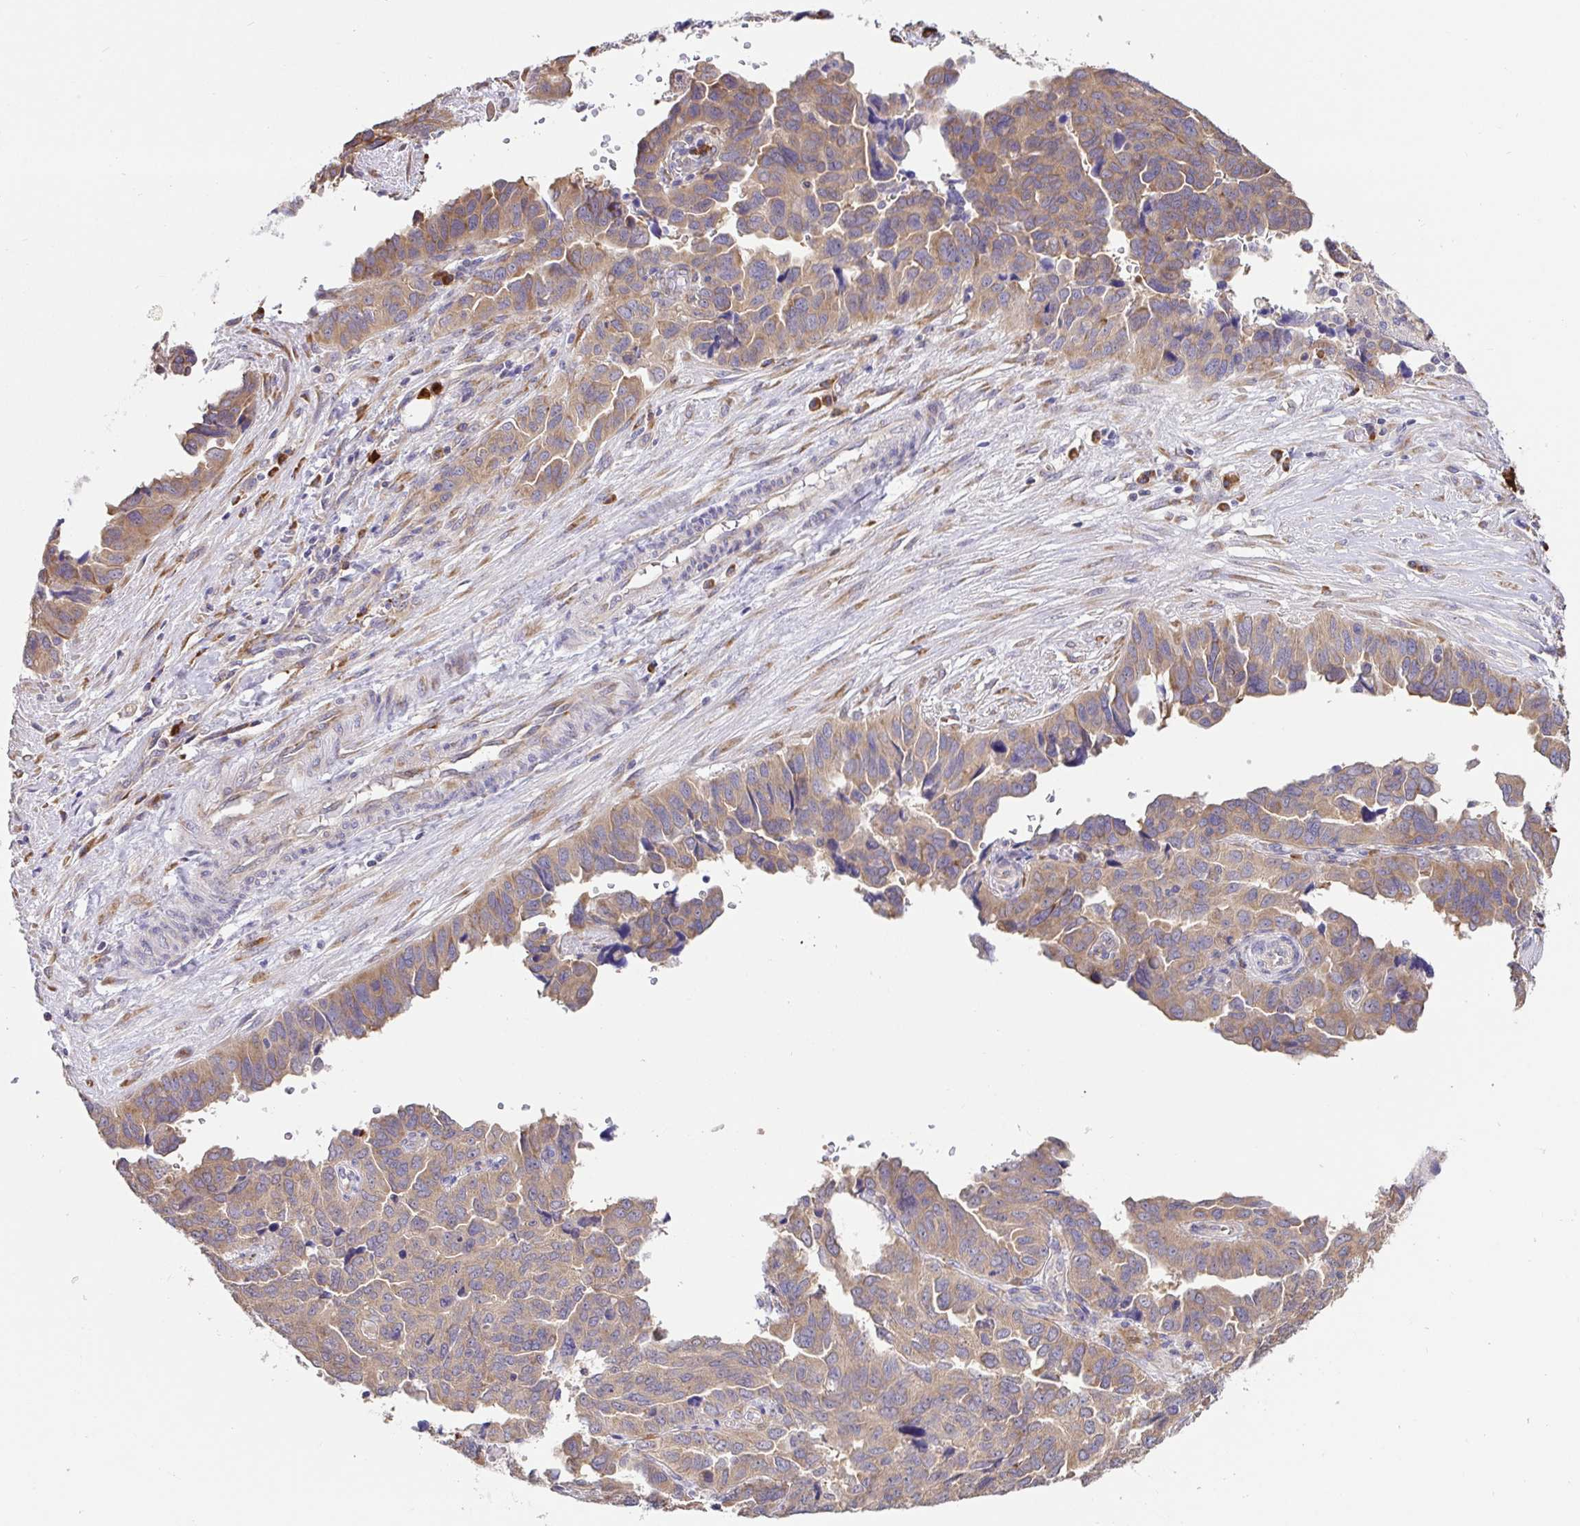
{"staining": {"intensity": "weak", "quantity": ">75%", "location": "cytoplasmic/membranous"}, "tissue": "ovarian cancer", "cell_type": "Tumor cells", "image_type": "cancer", "snomed": [{"axis": "morphology", "description": "Cystadenocarcinoma, serous, NOS"}, {"axis": "topography", "description": "Ovary"}], "caption": "Brown immunohistochemical staining in human ovarian cancer reveals weak cytoplasmic/membranous staining in about >75% of tumor cells.", "gene": "PDPK1", "patient": {"sex": "female", "age": 64}}